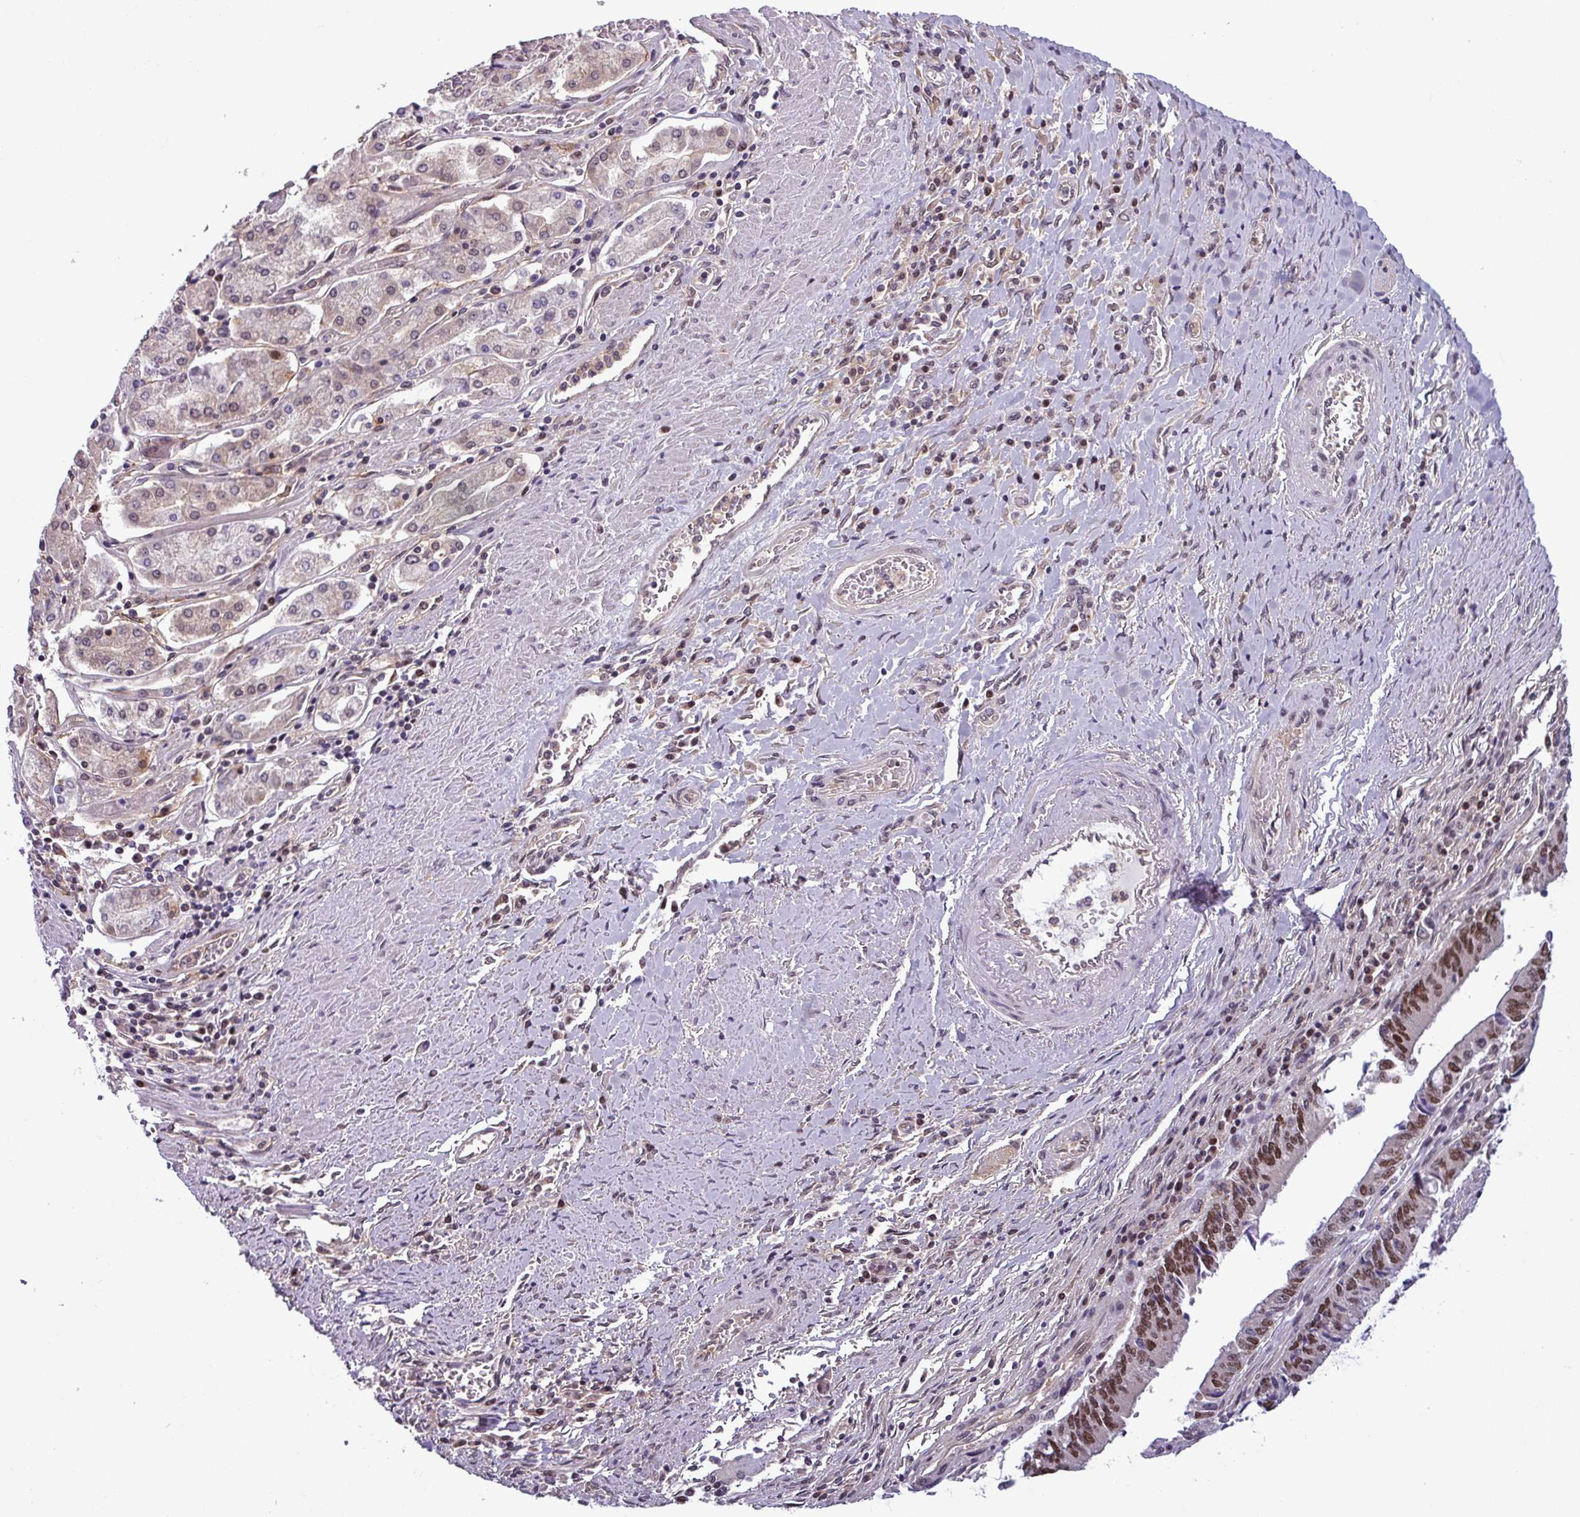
{"staining": {"intensity": "moderate", "quantity": ">75%", "location": "nuclear"}, "tissue": "pancreatic cancer", "cell_type": "Tumor cells", "image_type": "cancer", "snomed": [{"axis": "morphology", "description": "Adenocarcinoma, NOS"}, {"axis": "topography", "description": "Pancreas"}], "caption": "Pancreatic adenocarcinoma was stained to show a protein in brown. There is medium levels of moderate nuclear positivity in about >75% of tumor cells.", "gene": "NPFFR1", "patient": {"sex": "female", "age": 50}}